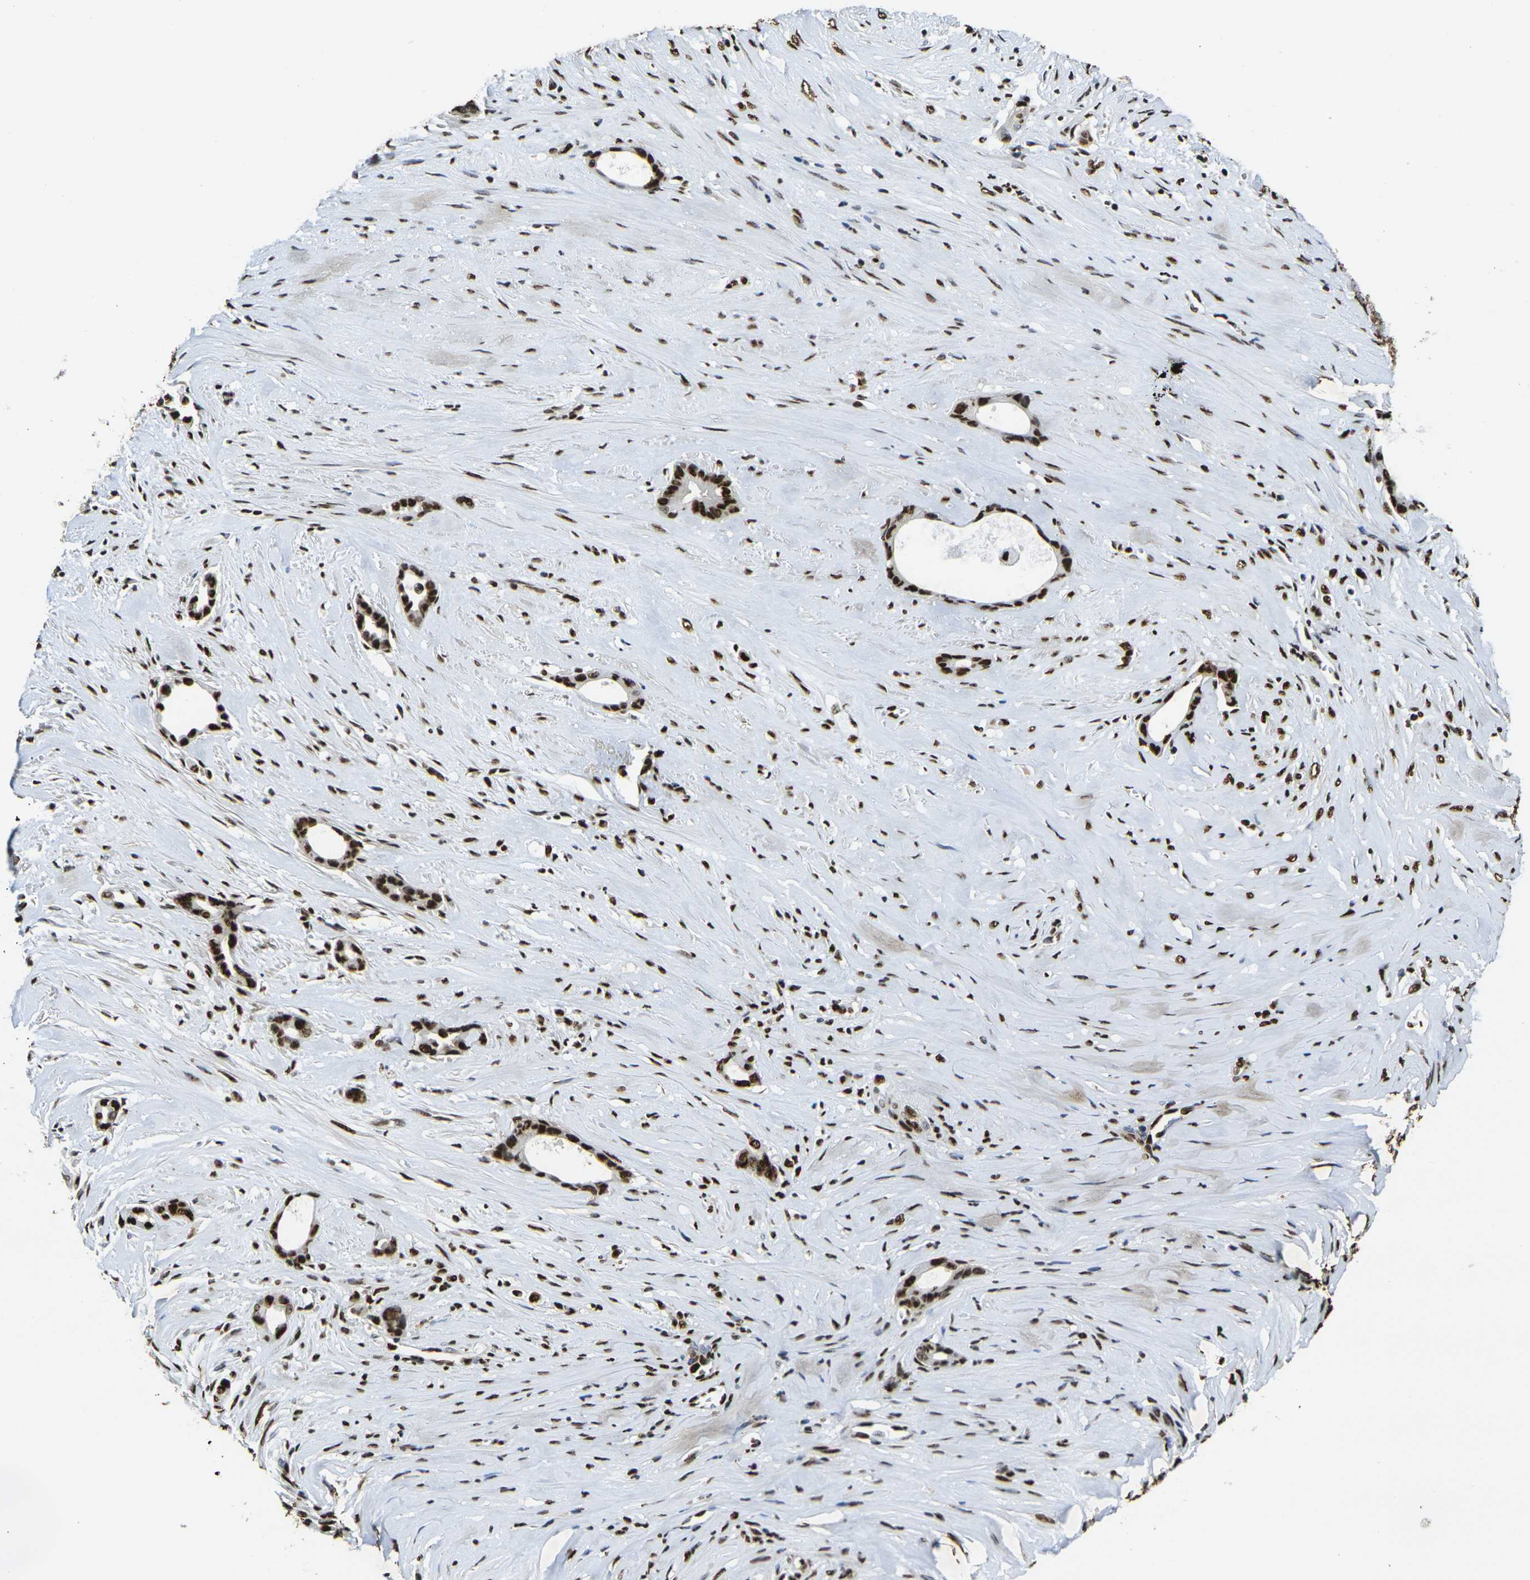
{"staining": {"intensity": "strong", "quantity": ">75%", "location": "nuclear"}, "tissue": "liver cancer", "cell_type": "Tumor cells", "image_type": "cancer", "snomed": [{"axis": "morphology", "description": "Cholangiocarcinoma"}, {"axis": "topography", "description": "Liver"}], "caption": "Protein expression by IHC displays strong nuclear positivity in about >75% of tumor cells in liver cancer (cholangiocarcinoma).", "gene": "SMARCC1", "patient": {"sex": "female", "age": 55}}